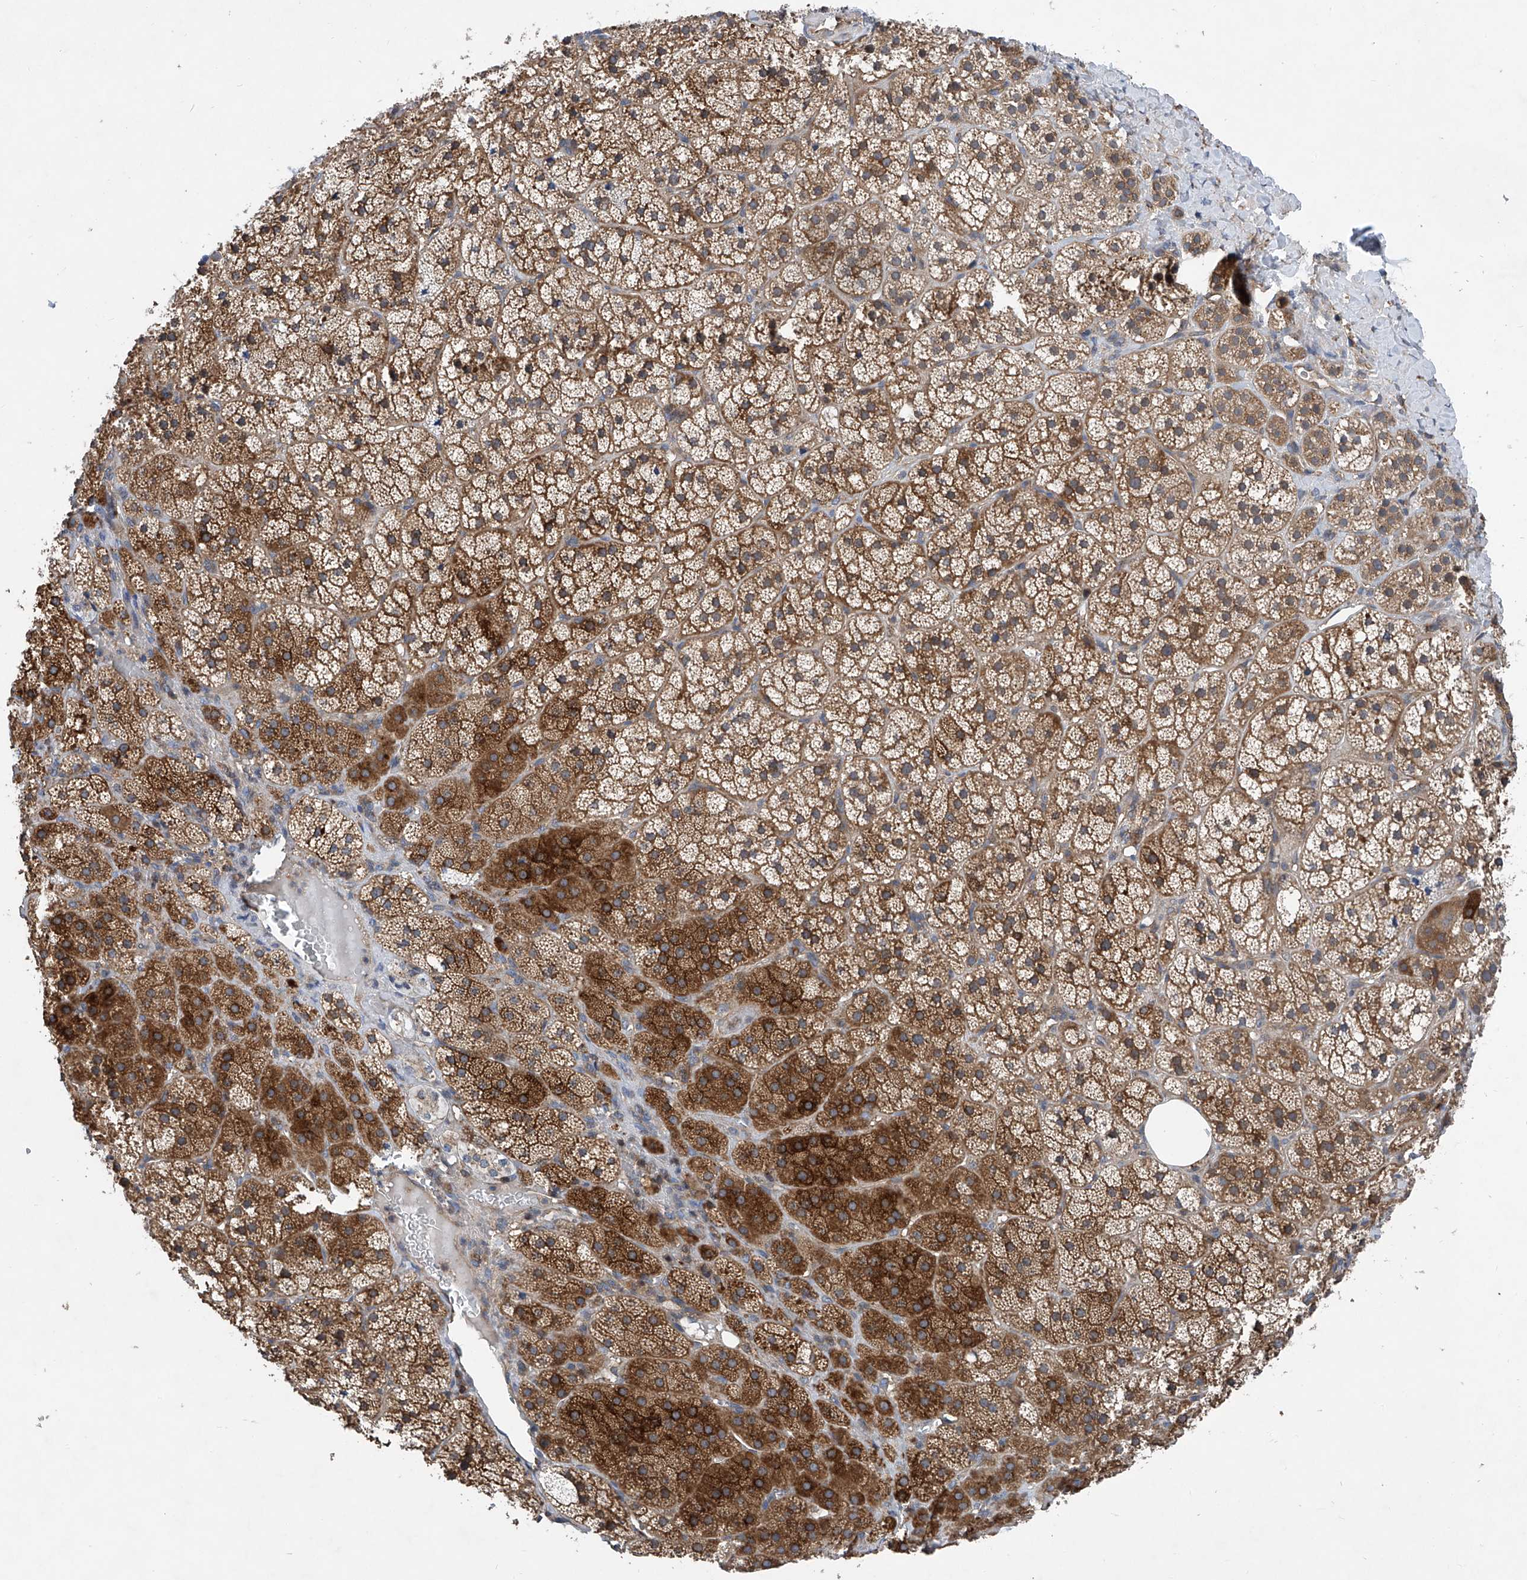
{"staining": {"intensity": "strong", "quantity": "25%-75%", "location": "cytoplasmic/membranous"}, "tissue": "adrenal gland", "cell_type": "Glandular cells", "image_type": "normal", "snomed": [{"axis": "morphology", "description": "Normal tissue, NOS"}, {"axis": "topography", "description": "Adrenal gland"}], "caption": "Adrenal gland stained with DAB immunohistochemistry demonstrates high levels of strong cytoplasmic/membranous positivity in approximately 25%-75% of glandular cells.", "gene": "TRIM38", "patient": {"sex": "female", "age": 44}}